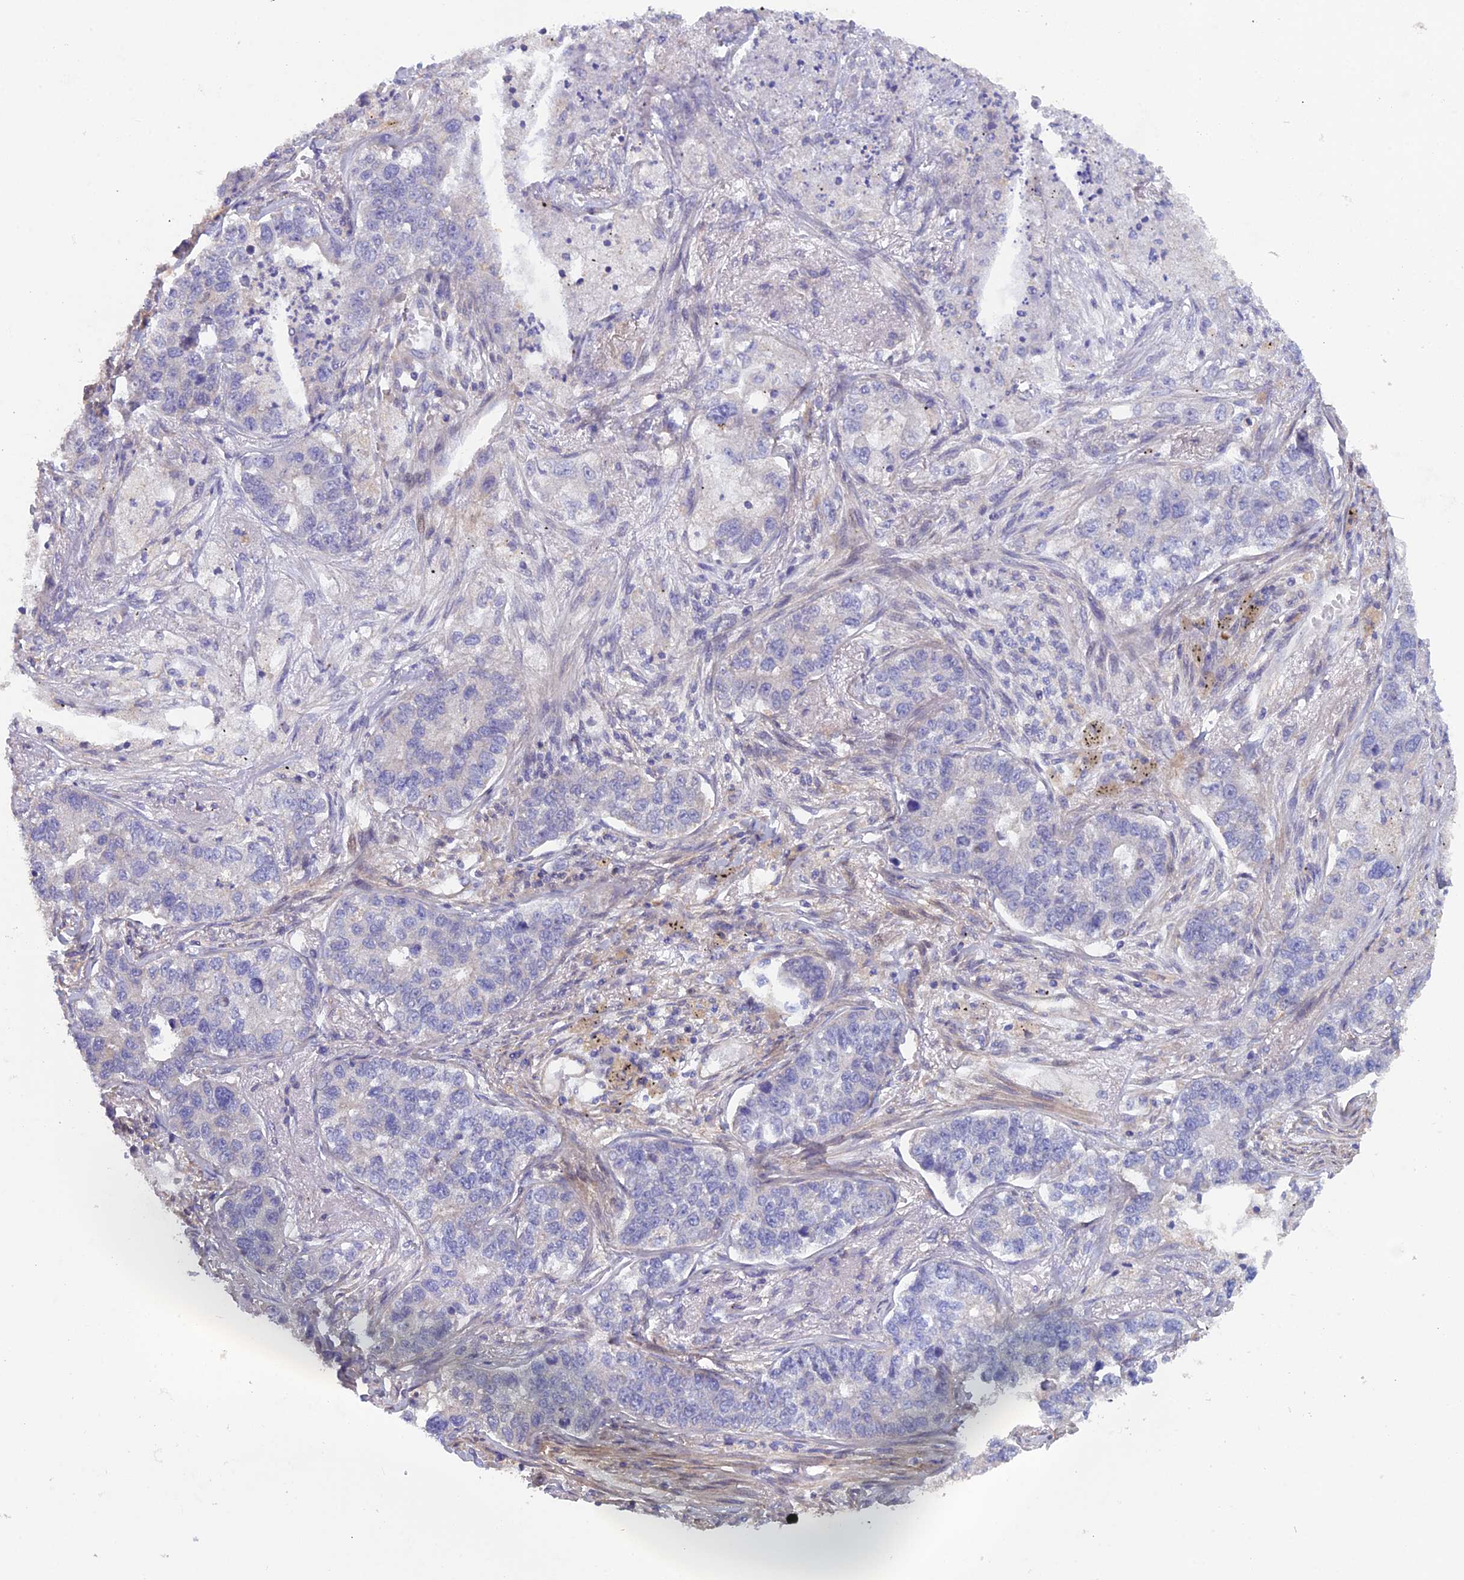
{"staining": {"intensity": "negative", "quantity": "none", "location": "none"}, "tissue": "lung cancer", "cell_type": "Tumor cells", "image_type": "cancer", "snomed": [{"axis": "morphology", "description": "Adenocarcinoma, NOS"}, {"axis": "topography", "description": "Lung"}], "caption": "A high-resolution photomicrograph shows immunohistochemistry (IHC) staining of lung cancer (adenocarcinoma), which reveals no significant expression in tumor cells.", "gene": "FZR1", "patient": {"sex": "male", "age": 49}}